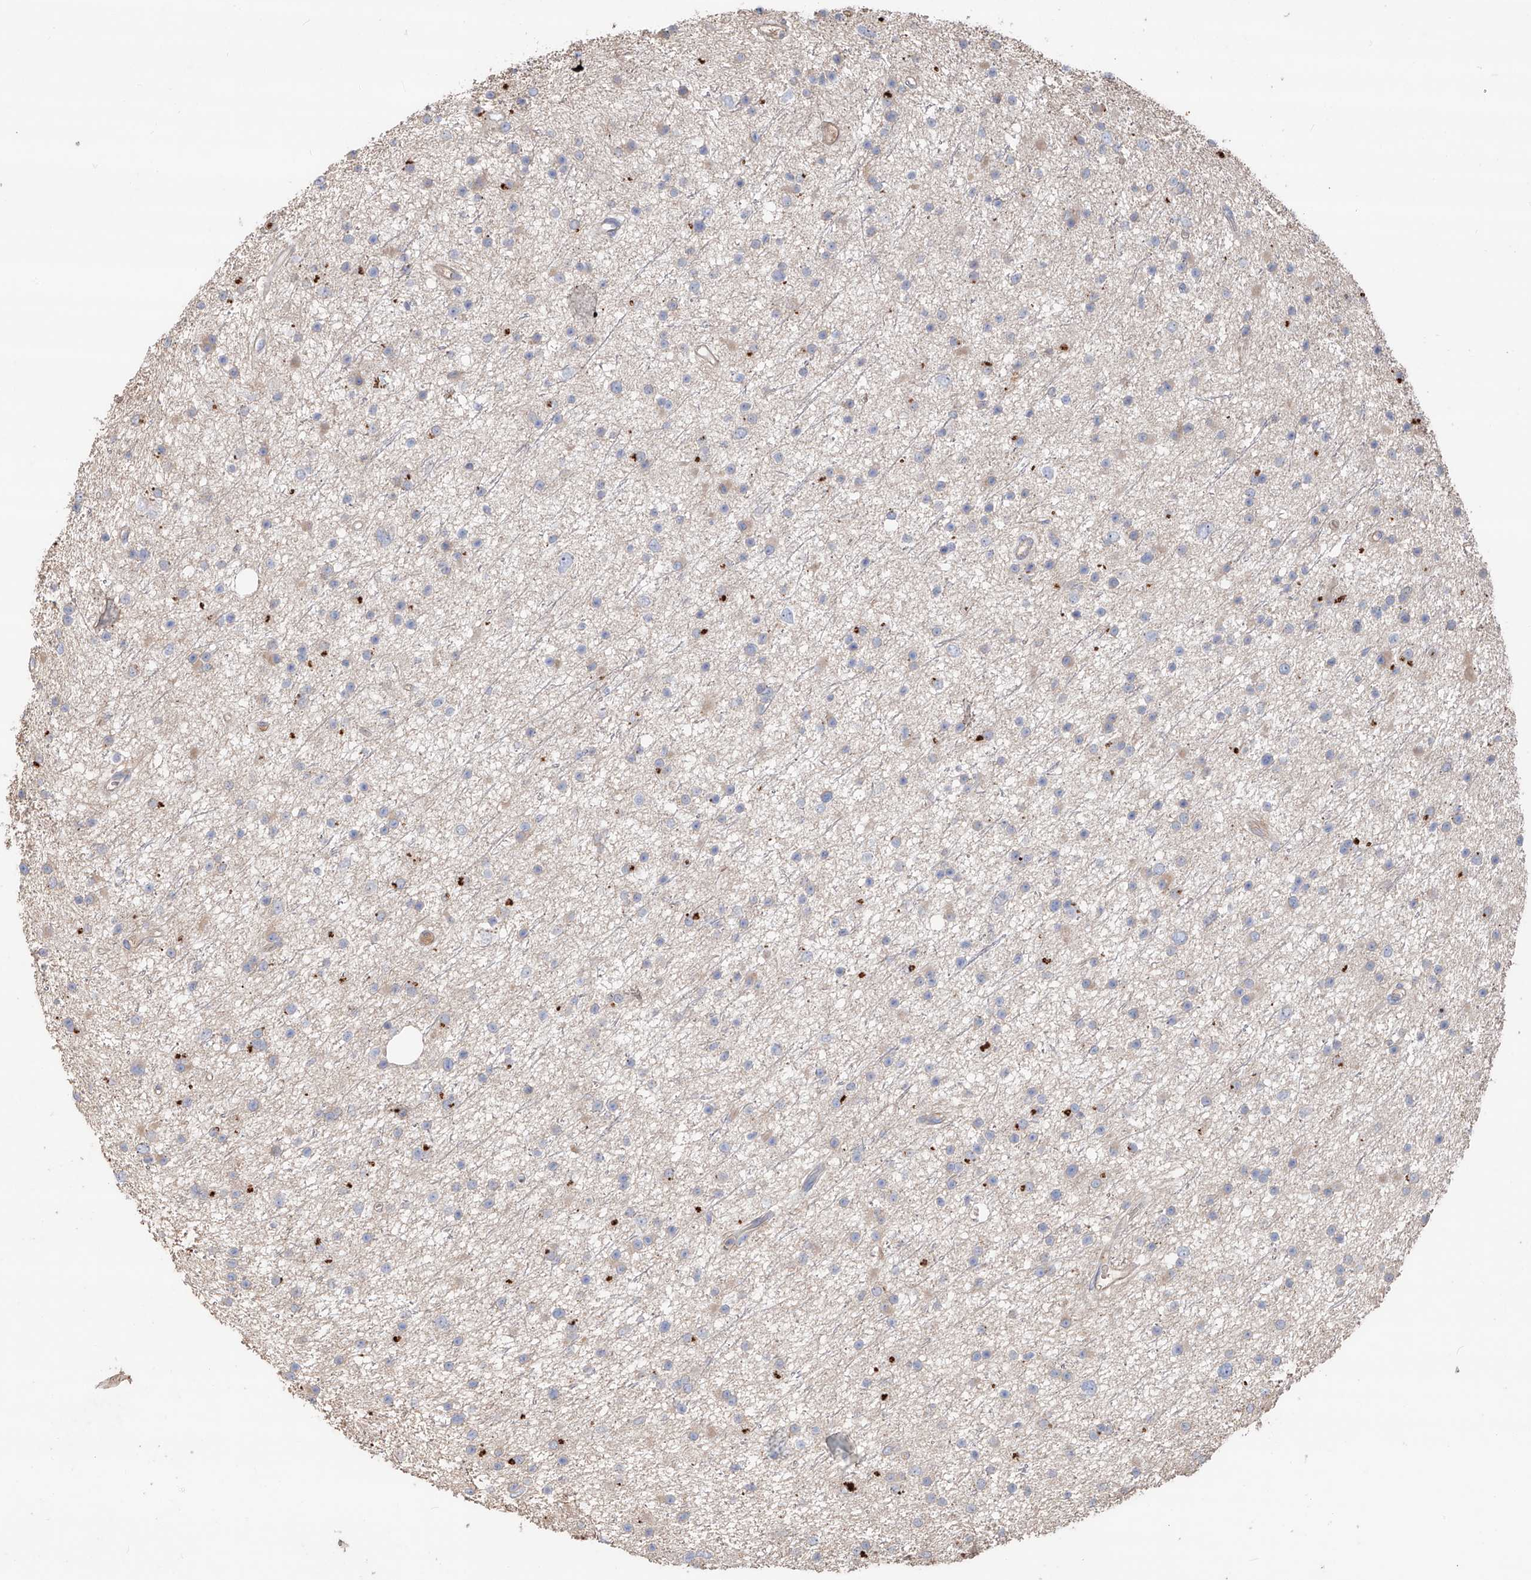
{"staining": {"intensity": "negative", "quantity": "none", "location": "none"}, "tissue": "glioma", "cell_type": "Tumor cells", "image_type": "cancer", "snomed": [{"axis": "morphology", "description": "Glioma, malignant, Low grade"}, {"axis": "topography", "description": "Cerebral cortex"}], "caption": "This is a image of IHC staining of malignant glioma (low-grade), which shows no staining in tumor cells.", "gene": "EDN1", "patient": {"sex": "female", "age": 39}}